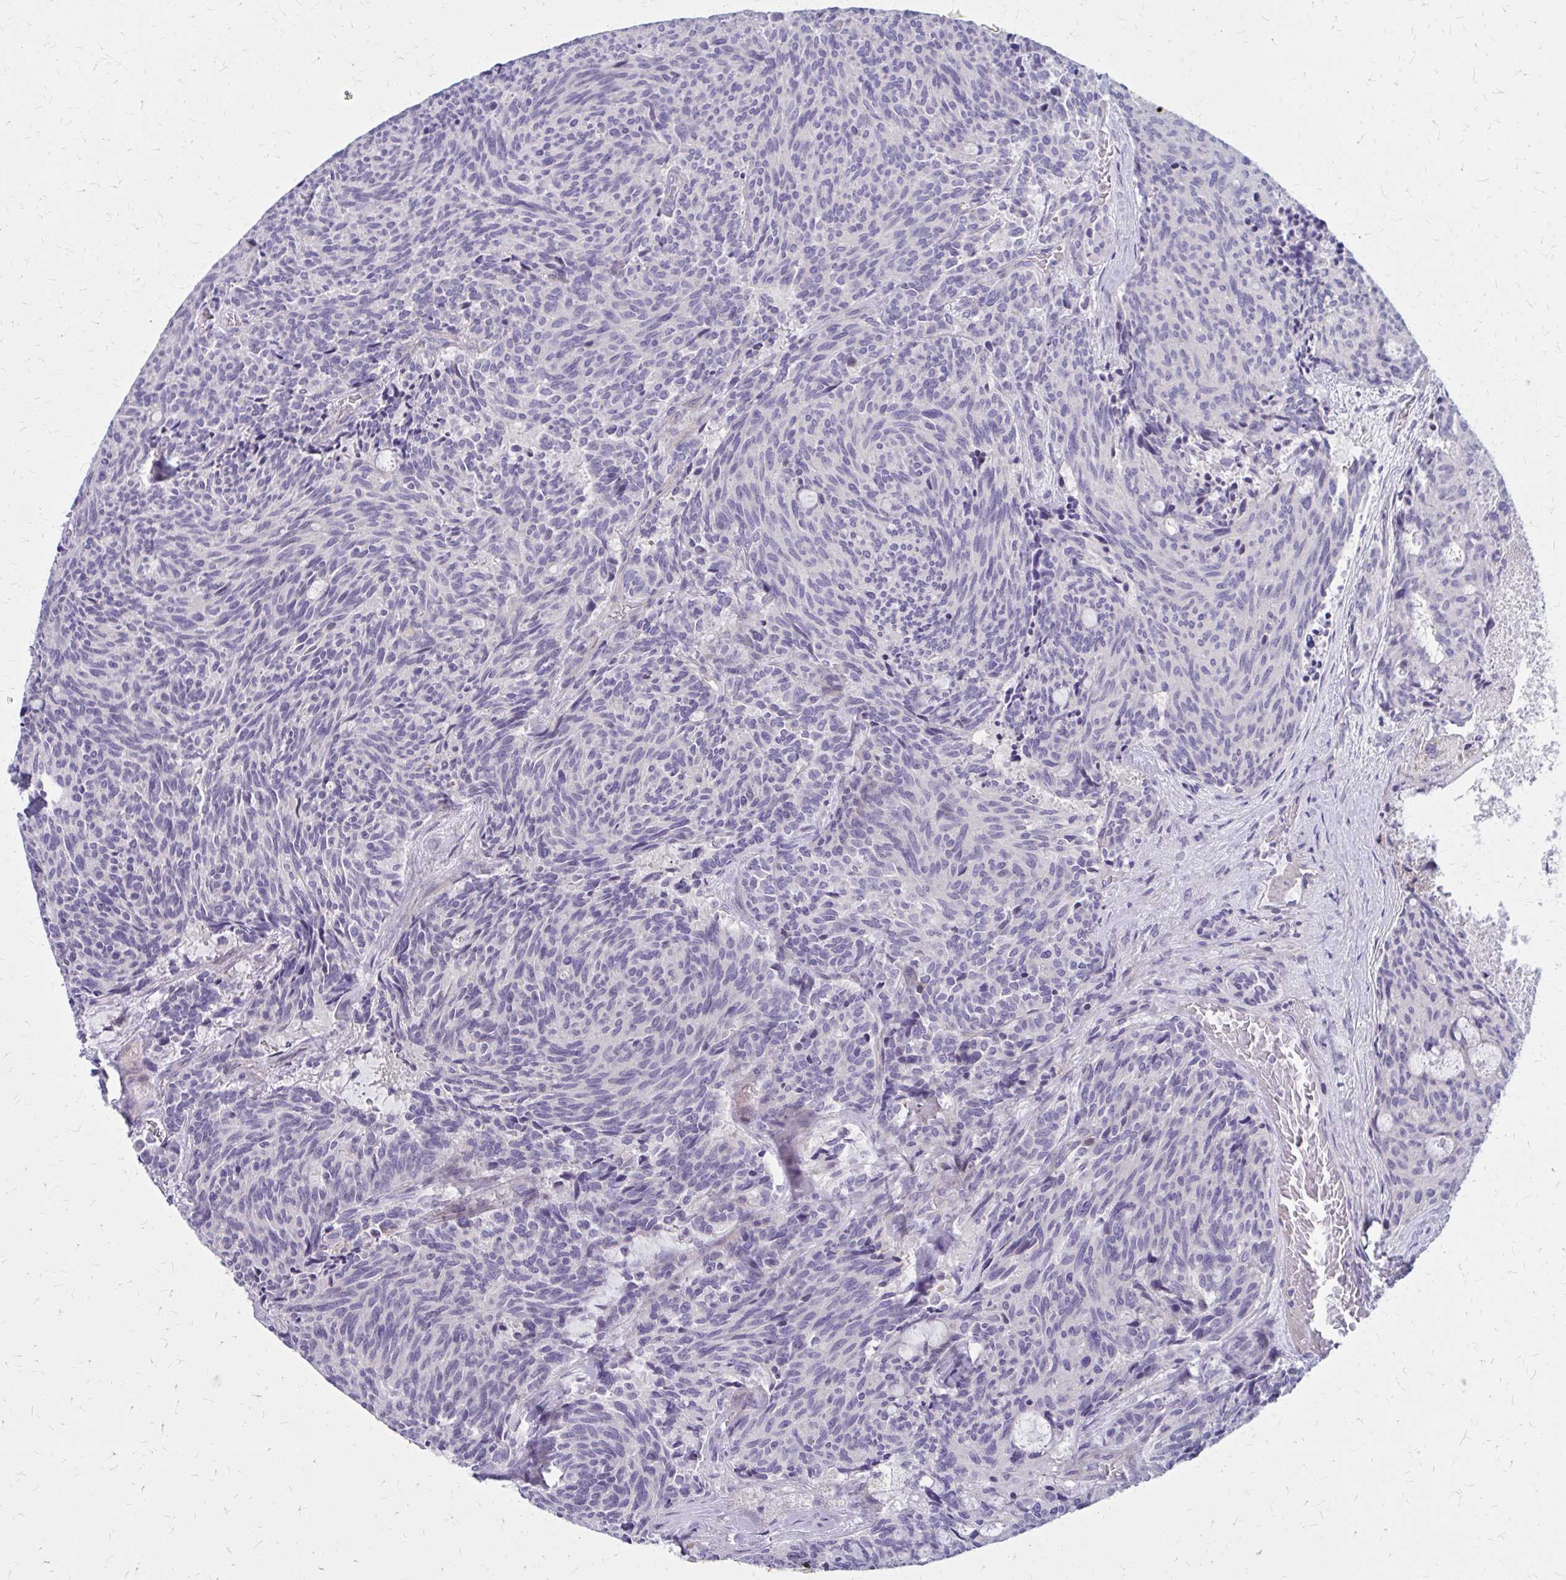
{"staining": {"intensity": "negative", "quantity": "none", "location": "none"}, "tissue": "carcinoid", "cell_type": "Tumor cells", "image_type": "cancer", "snomed": [{"axis": "morphology", "description": "Carcinoid, malignant, NOS"}, {"axis": "topography", "description": "Pancreas"}], "caption": "Immunohistochemical staining of malignant carcinoid reveals no significant positivity in tumor cells.", "gene": "GLYATL2", "patient": {"sex": "female", "age": 54}}